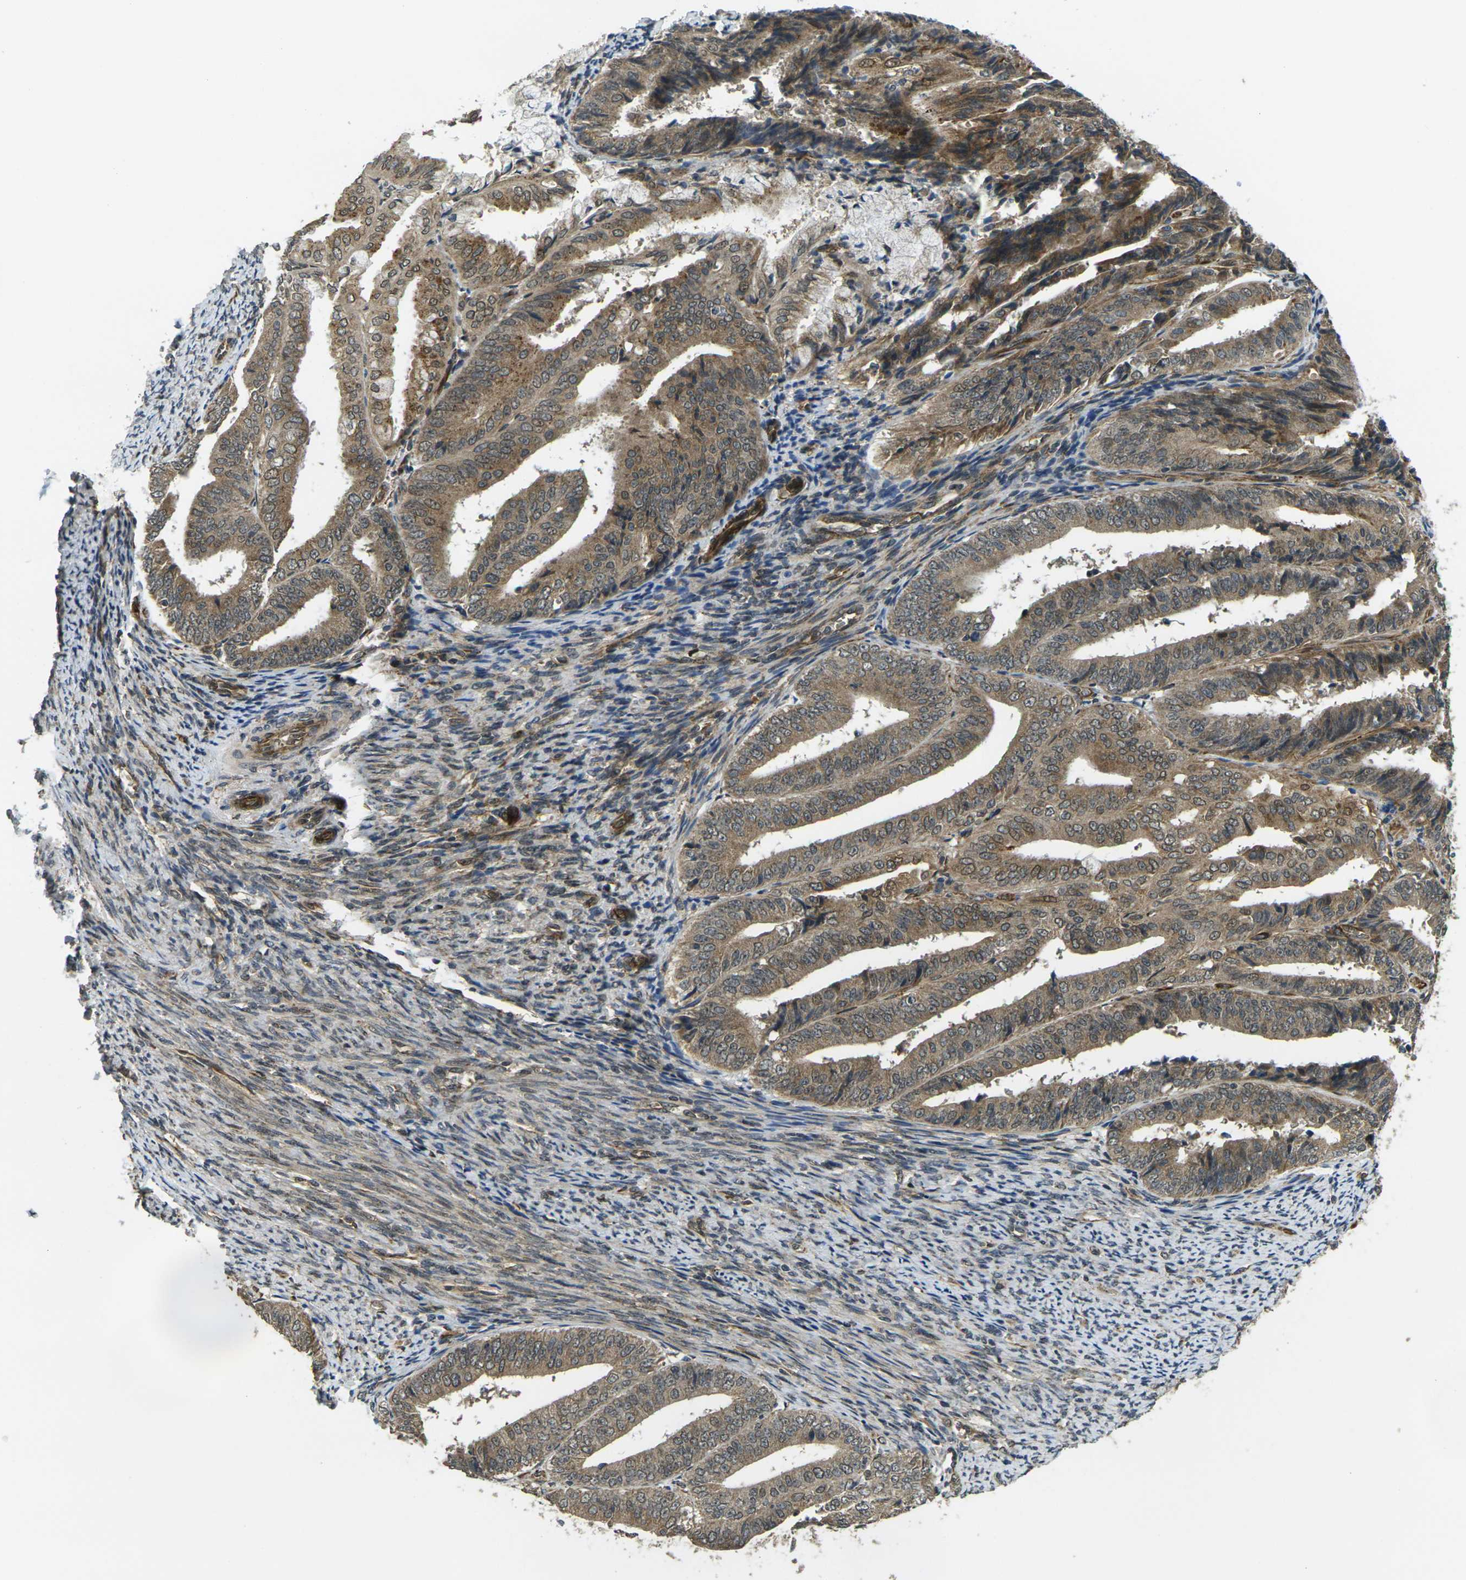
{"staining": {"intensity": "moderate", "quantity": ">75%", "location": "cytoplasmic/membranous"}, "tissue": "endometrial cancer", "cell_type": "Tumor cells", "image_type": "cancer", "snomed": [{"axis": "morphology", "description": "Adenocarcinoma, NOS"}, {"axis": "topography", "description": "Endometrium"}], "caption": "The image displays staining of adenocarcinoma (endometrial), revealing moderate cytoplasmic/membranous protein staining (brown color) within tumor cells.", "gene": "FUT11", "patient": {"sex": "female", "age": 63}}